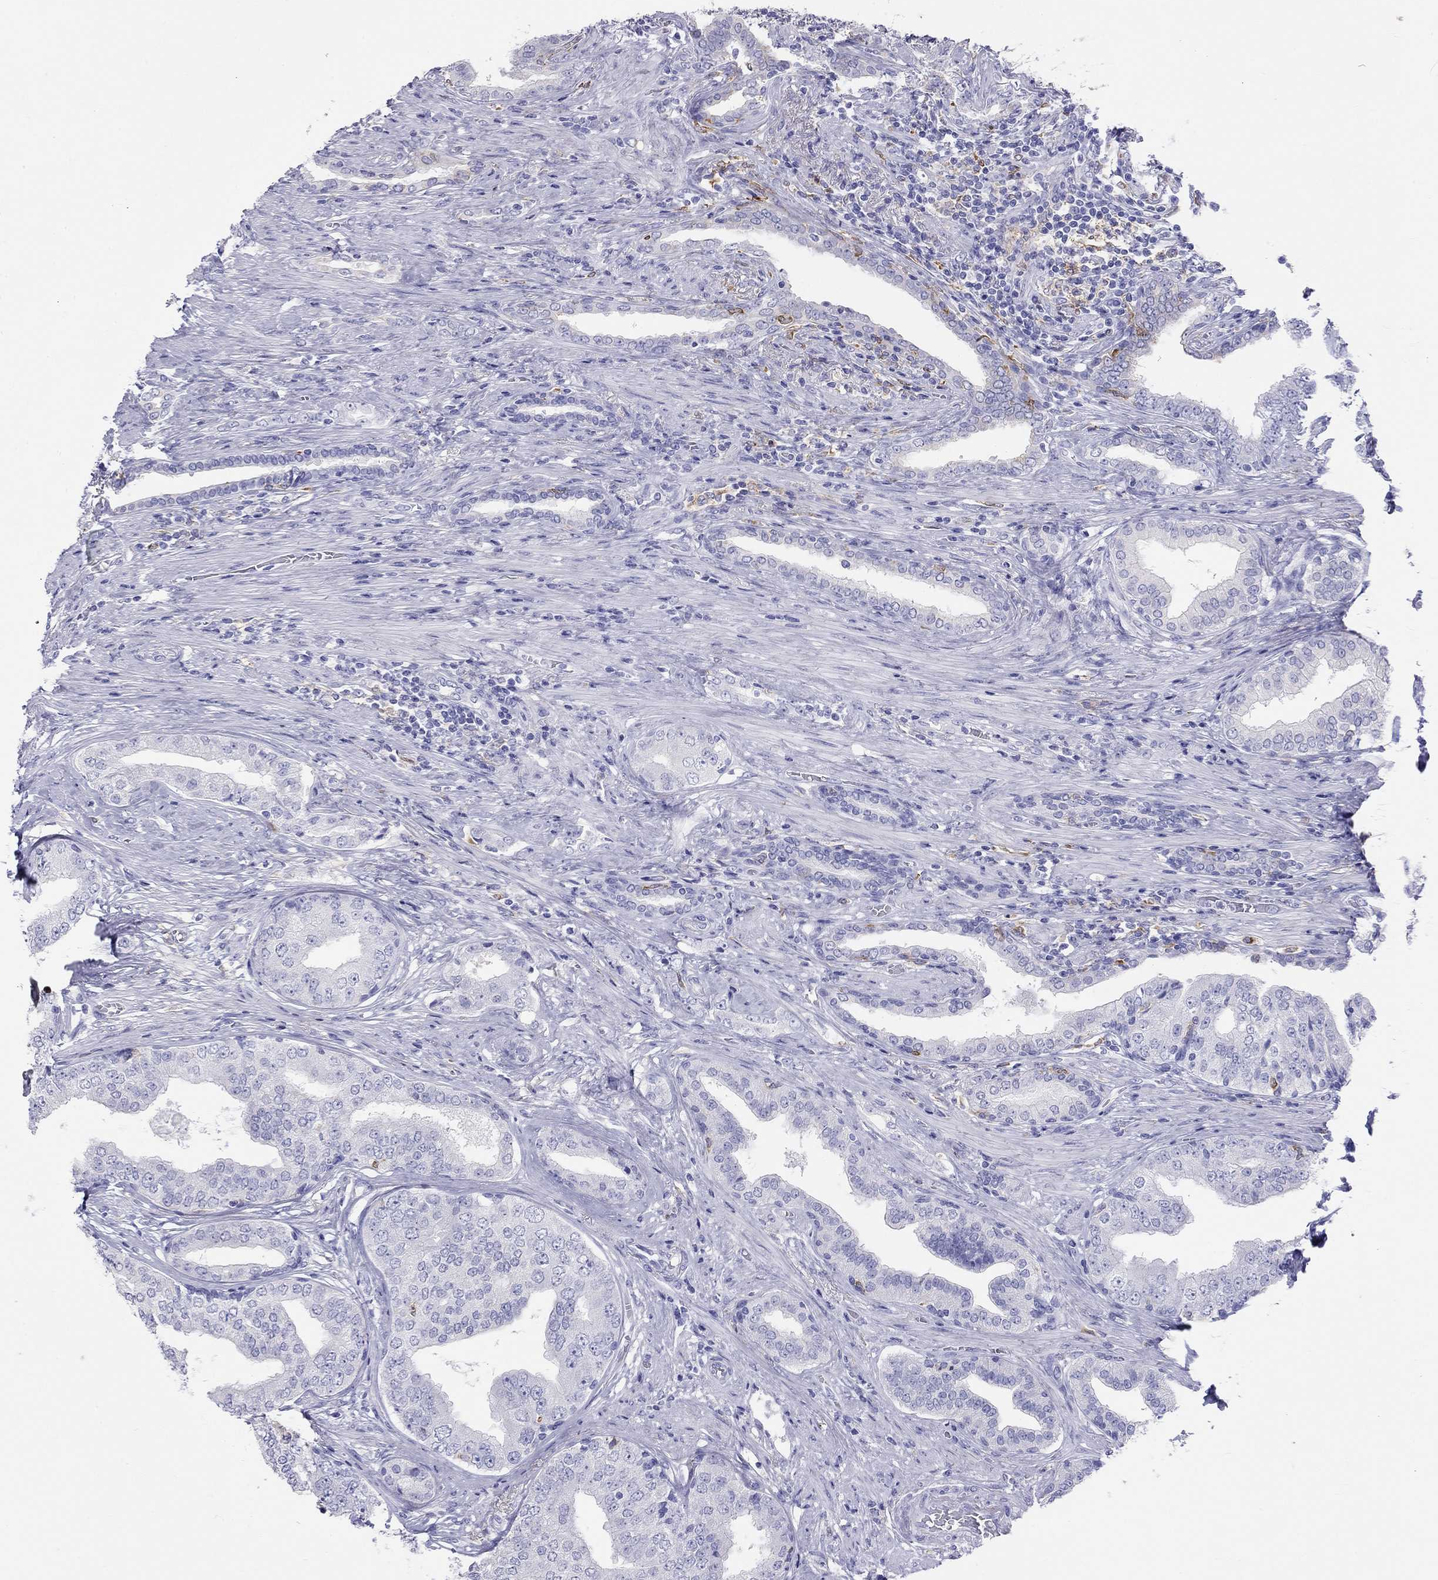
{"staining": {"intensity": "negative", "quantity": "none", "location": "none"}, "tissue": "prostate cancer", "cell_type": "Tumor cells", "image_type": "cancer", "snomed": [{"axis": "morphology", "description": "Adenocarcinoma, Low grade"}, {"axis": "topography", "description": "Prostate and seminal vesicle, NOS"}], "caption": "IHC photomicrograph of human prostate adenocarcinoma (low-grade) stained for a protein (brown), which reveals no positivity in tumor cells. Nuclei are stained in blue.", "gene": "HLA-DQB2", "patient": {"sex": "male", "age": 61}}